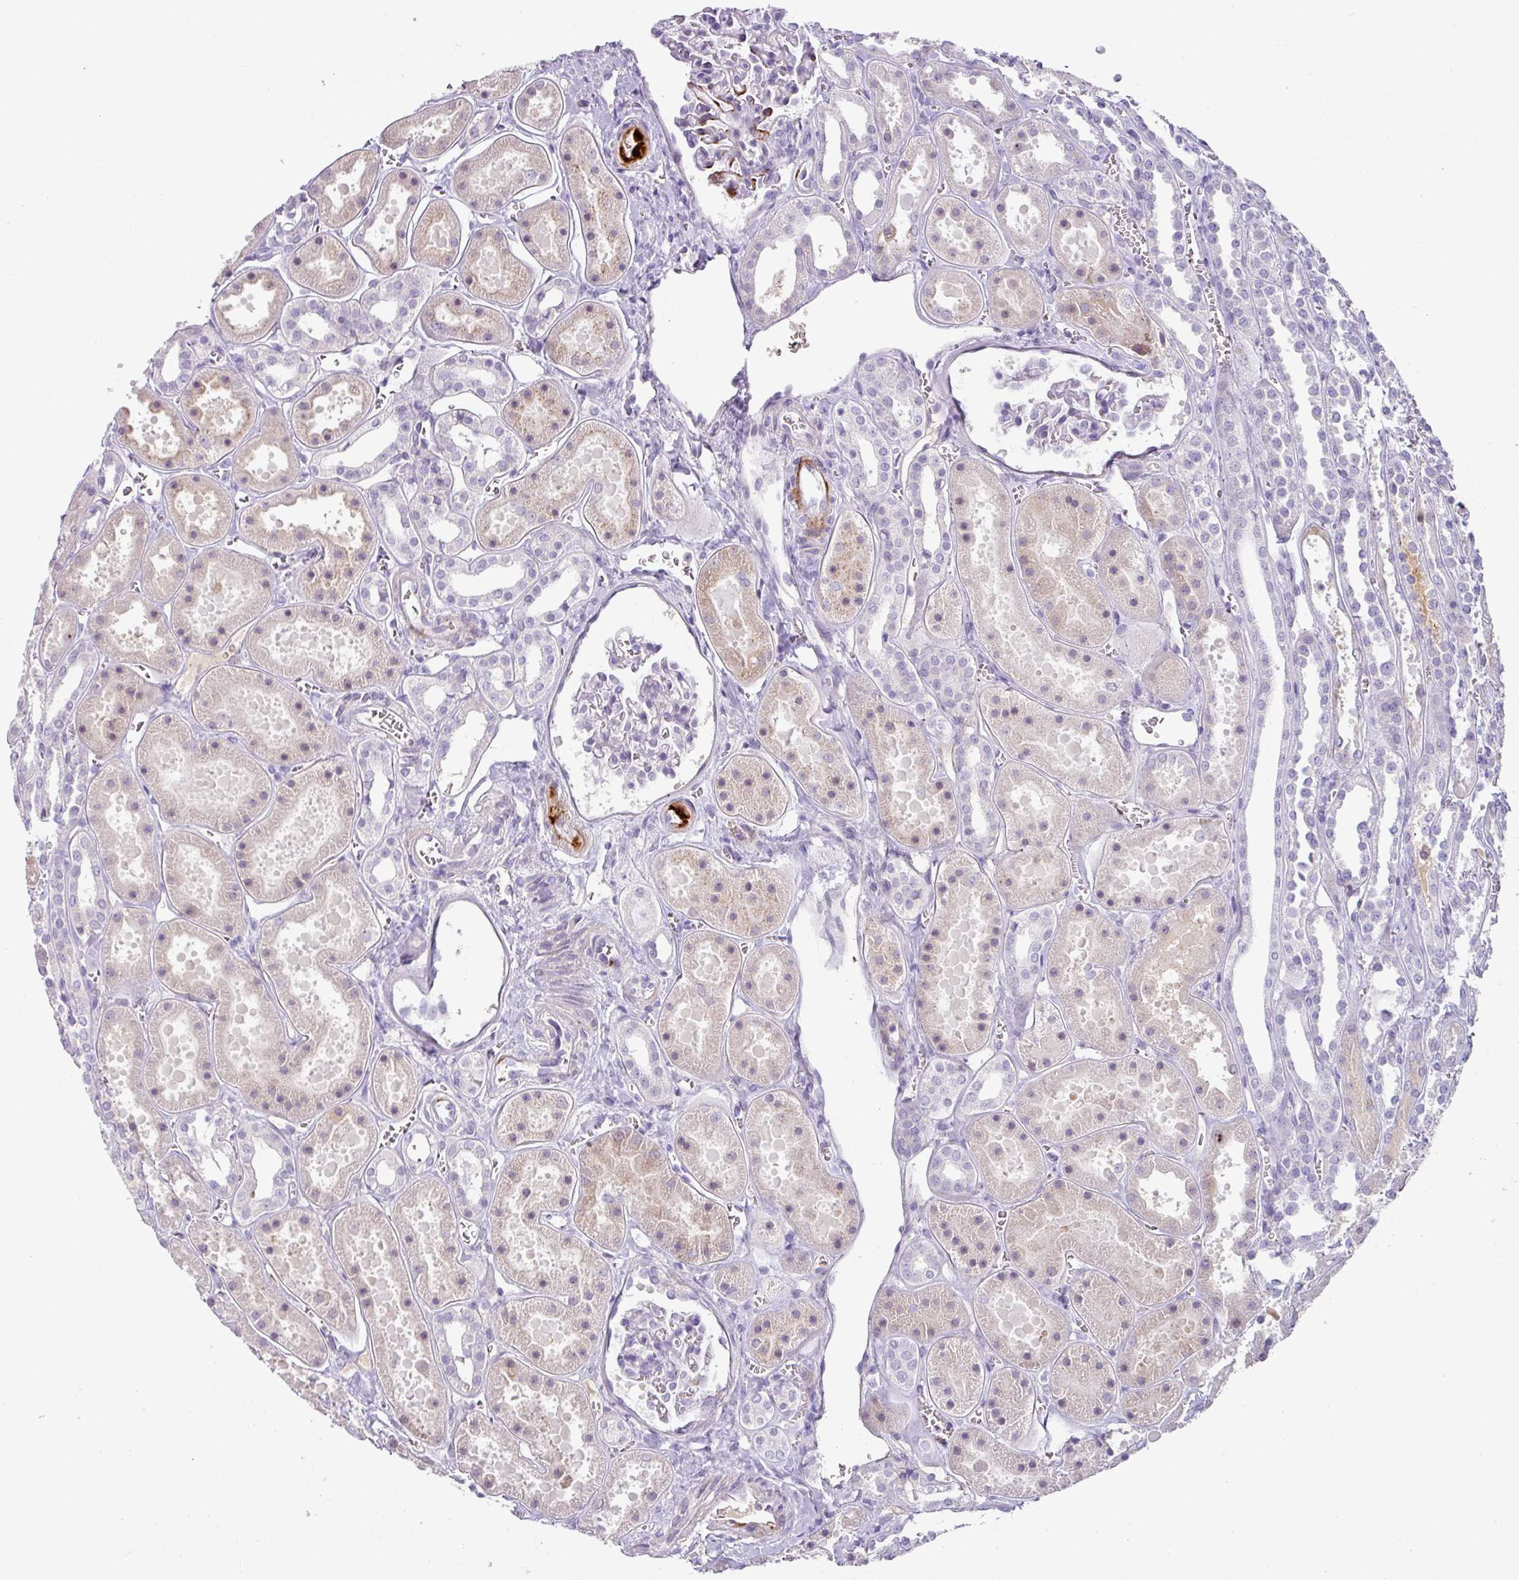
{"staining": {"intensity": "negative", "quantity": "none", "location": "none"}, "tissue": "kidney", "cell_type": "Cells in glomeruli", "image_type": "normal", "snomed": [{"axis": "morphology", "description": "Normal tissue, NOS"}, {"axis": "topography", "description": "Kidney"}], "caption": "High magnification brightfield microscopy of benign kidney stained with DAB (brown) and counterstained with hematoxylin (blue): cells in glomeruli show no significant staining.", "gene": "FGF17", "patient": {"sex": "female", "age": 41}}